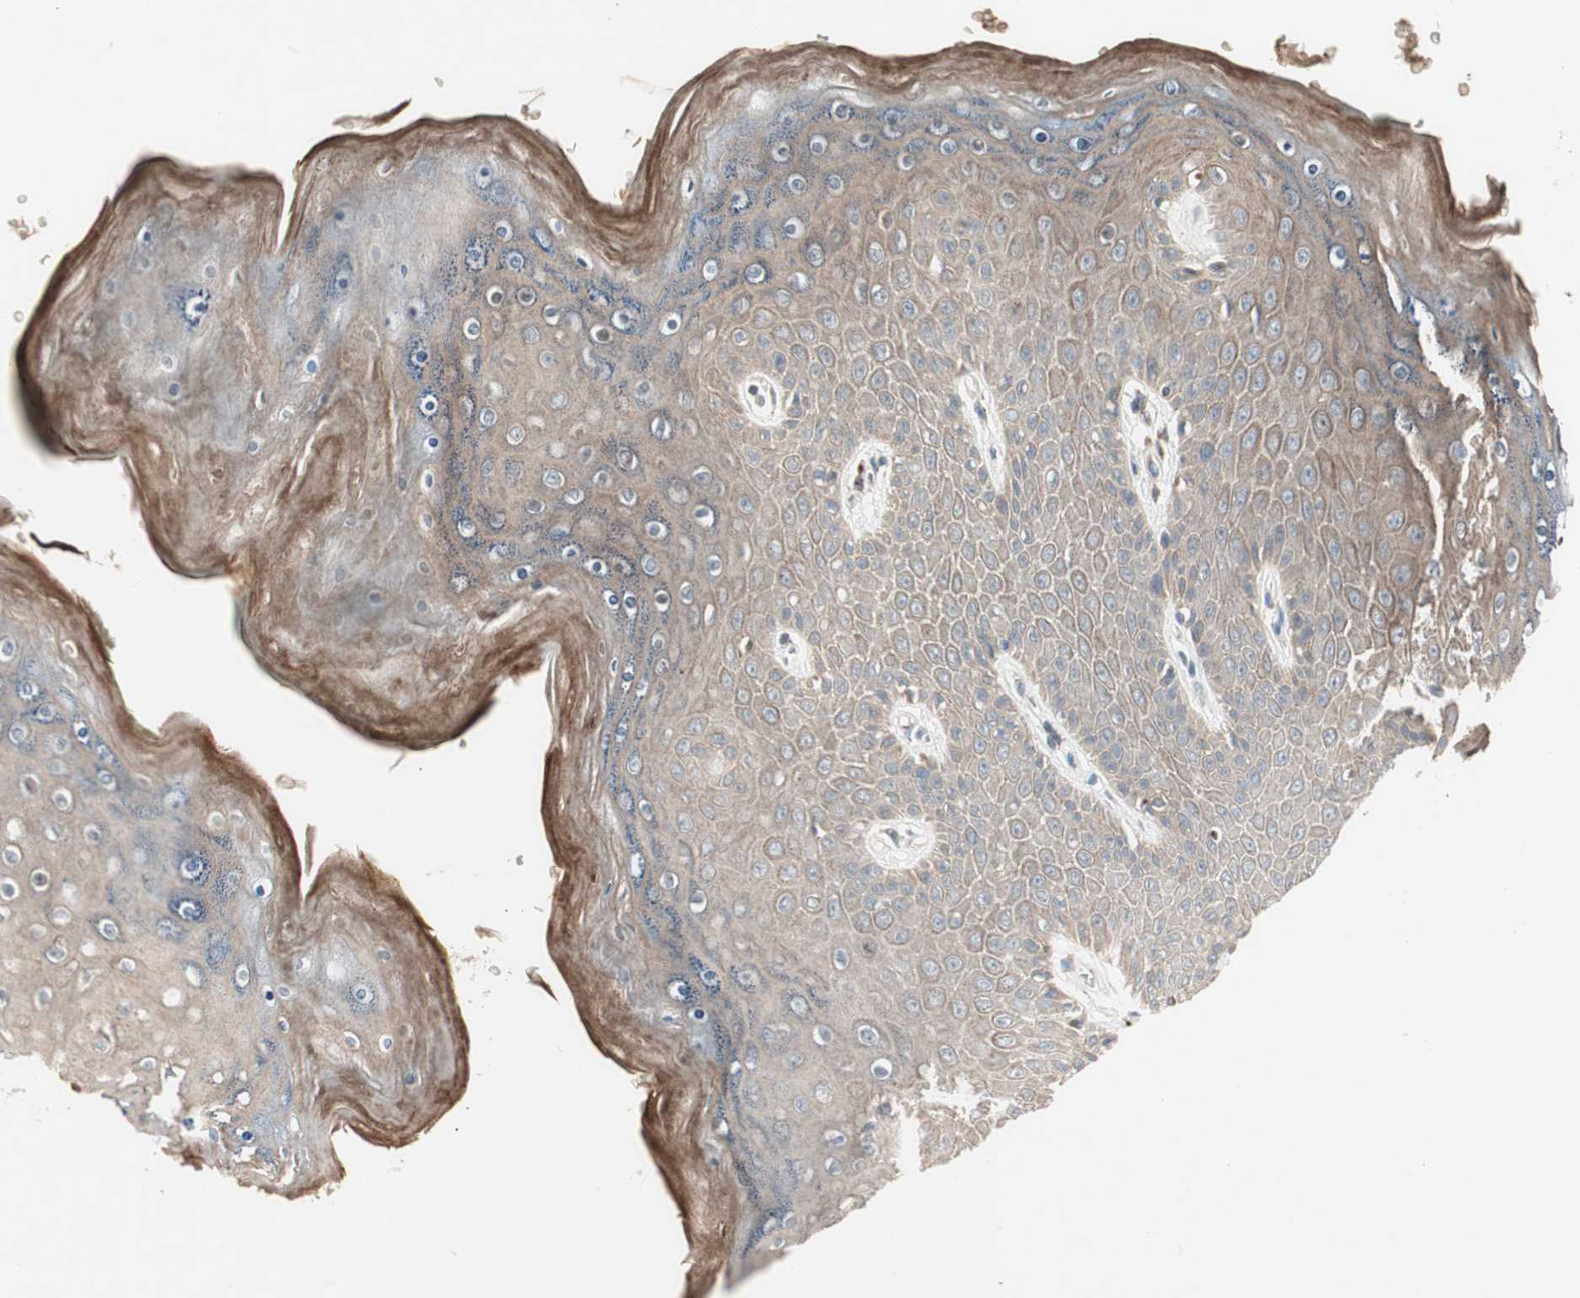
{"staining": {"intensity": "moderate", "quantity": ">75%", "location": "cytoplasmic/membranous"}, "tissue": "skin", "cell_type": "Epidermal cells", "image_type": "normal", "snomed": [{"axis": "morphology", "description": "Normal tissue, NOS"}, {"axis": "topography", "description": "Anal"}], "caption": "A brown stain shows moderate cytoplasmic/membranous staining of a protein in epidermal cells of benign skin. (DAB (3,3'-diaminobenzidine) IHC, brown staining for protein, blue staining for nuclei).", "gene": "FGFR4", "patient": {"sex": "female", "age": 46}}